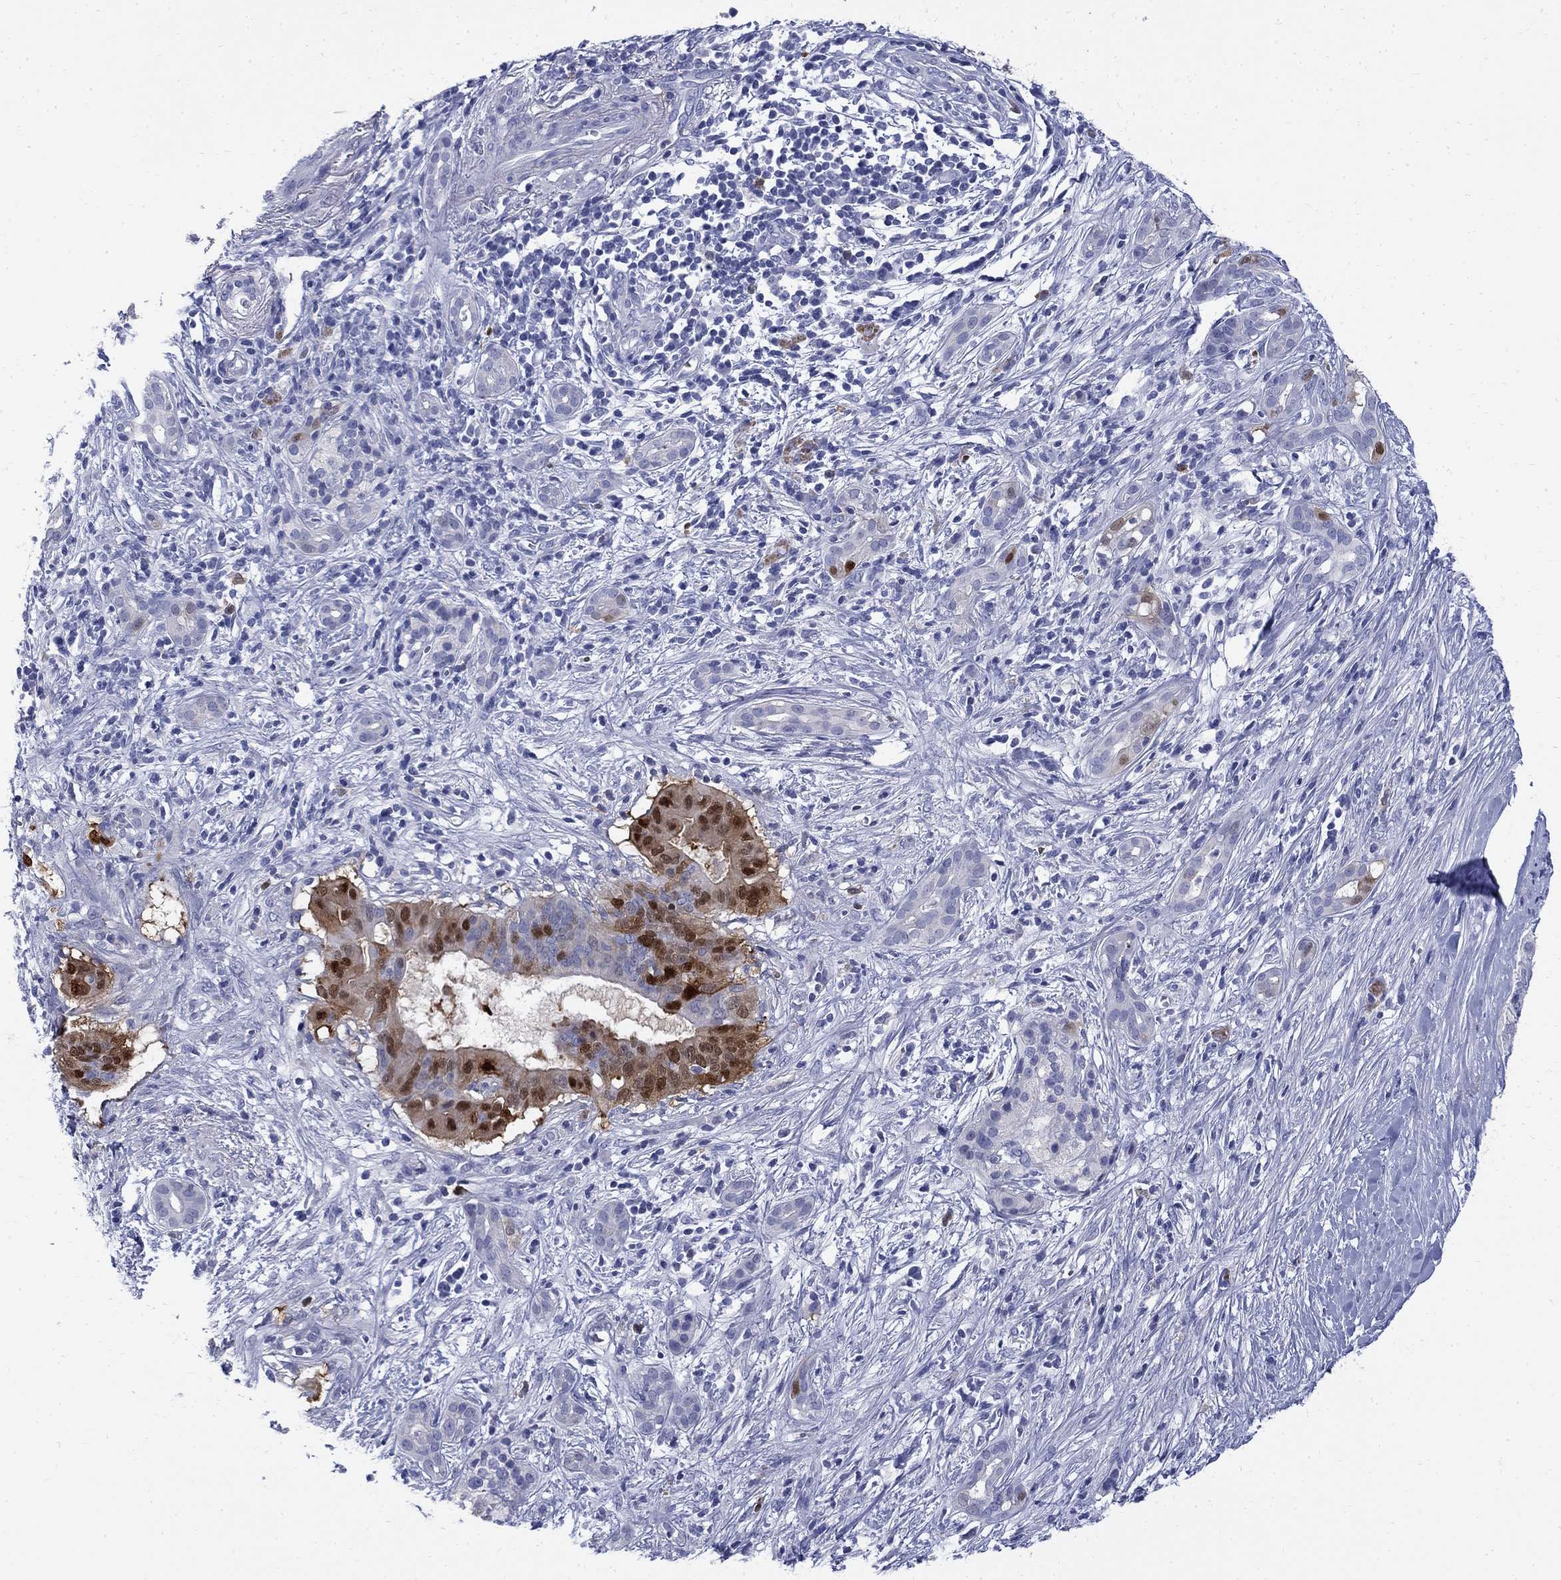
{"staining": {"intensity": "strong", "quantity": "25%-75%", "location": "cytoplasmic/membranous,nuclear"}, "tissue": "pancreatic cancer", "cell_type": "Tumor cells", "image_type": "cancer", "snomed": [{"axis": "morphology", "description": "Adenocarcinoma, NOS"}, {"axis": "topography", "description": "Pancreas"}], "caption": "Immunohistochemistry (IHC) micrograph of neoplastic tissue: adenocarcinoma (pancreatic) stained using IHC shows high levels of strong protein expression localized specifically in the cytoplasmic/membranous and nuclear of tumor cells, appearing as a cytoplasmic/membranous and nuclear brown color.", "gene": "SERPINB2", "patient": {"sex": "male", "age": 61}}